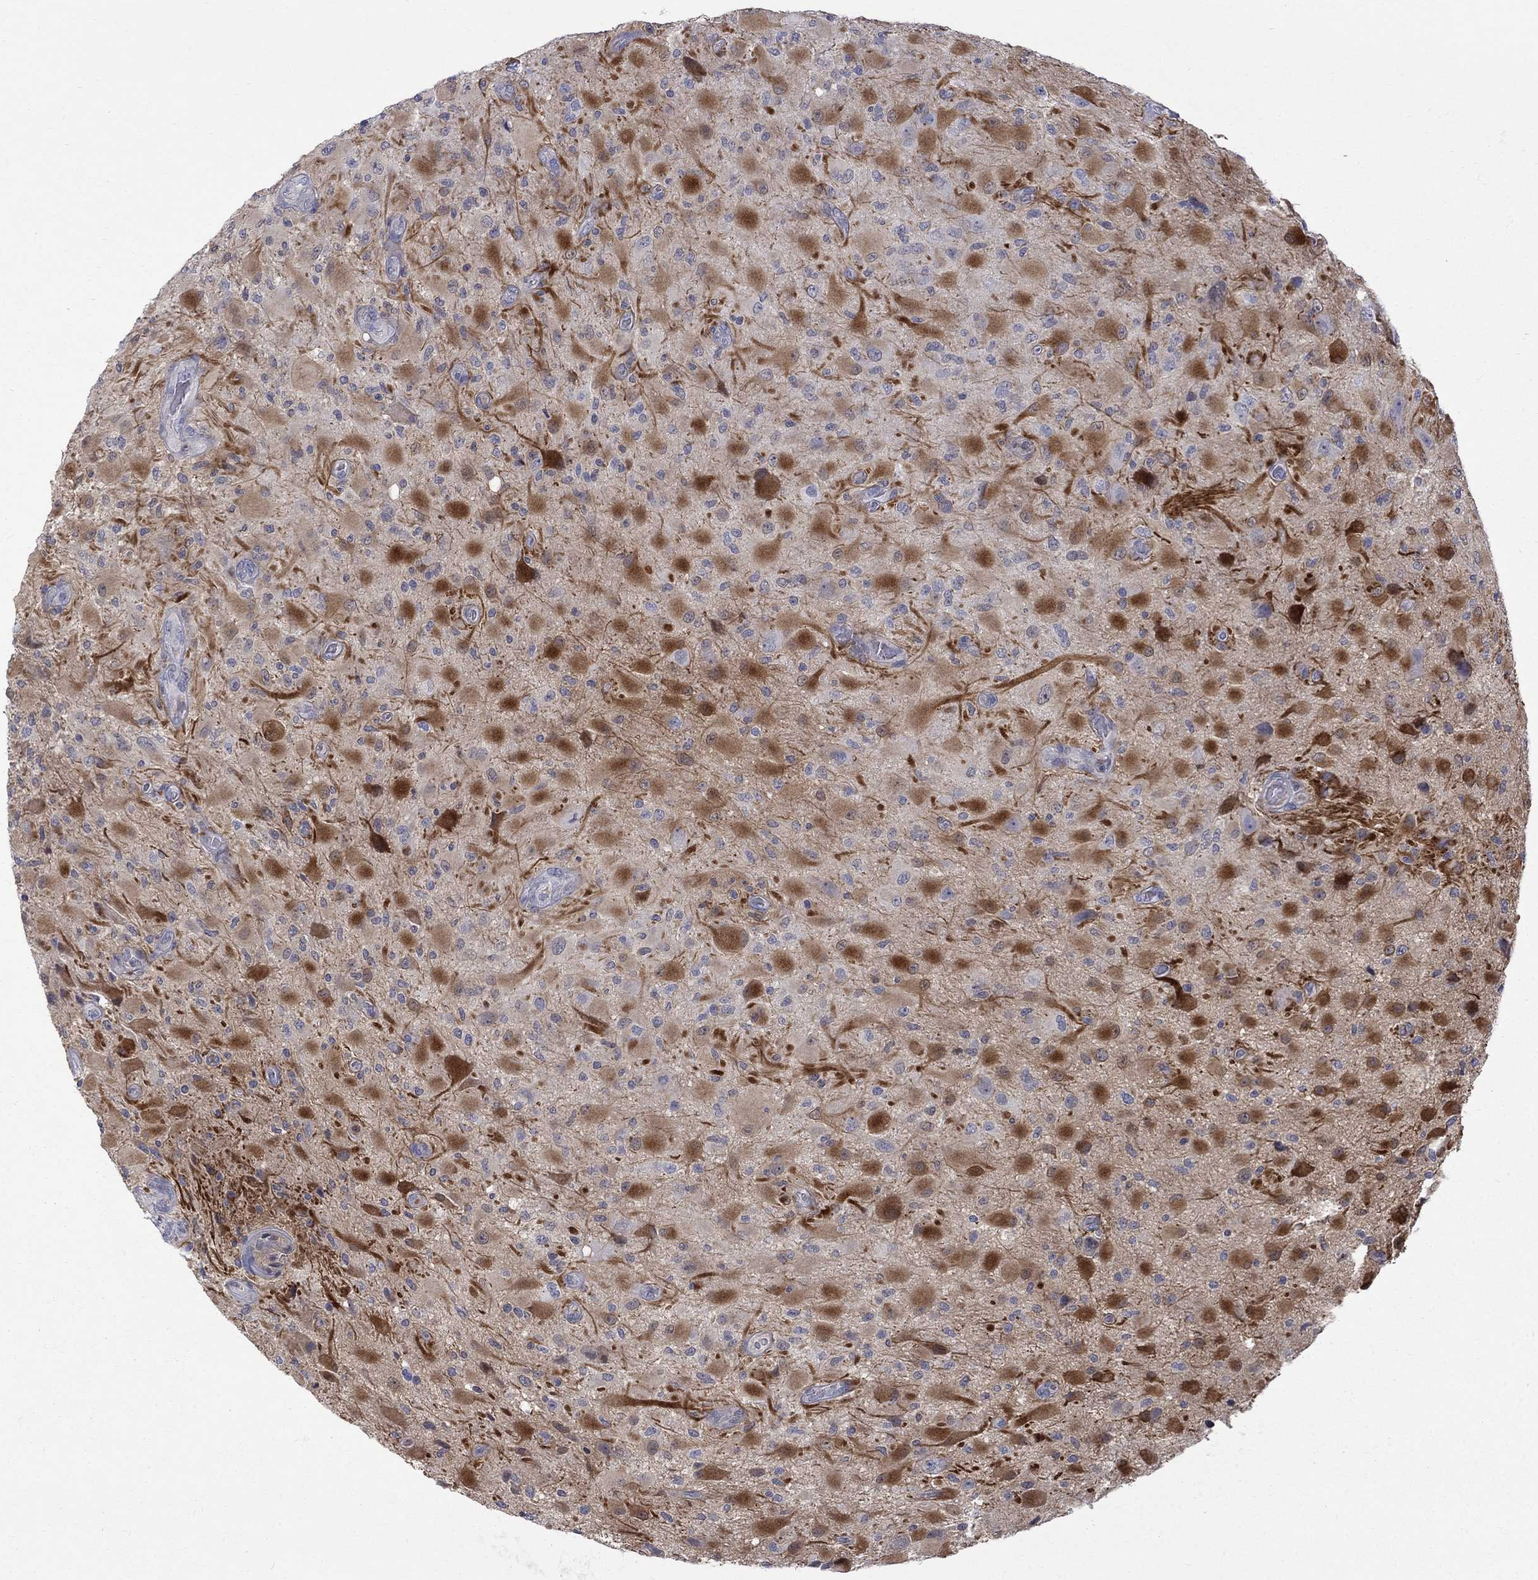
{"staining": {"intensity": "moderate", "quantity": "25%-75%", "location": "cytoplasmic/membranous"}, "tissue": "glioma", "cell_type": "Tumor cells", "image_type": "cancer", "snomed": [{"axis": "morphology", "description": "Glioma, malignant, High grade"}, {"axis": "topography", "description": "Cerebral cortex"}], "caption": "The immunohistochemical stain highlights moderate cytoplasmic/membranous expression in tumor cells of high-grade glioma (malignant) tissue. (IHC, brightfield microscopy, high magnification).", "gene": "HKDC1", "patient": {"sex": "male", "age": 35}}